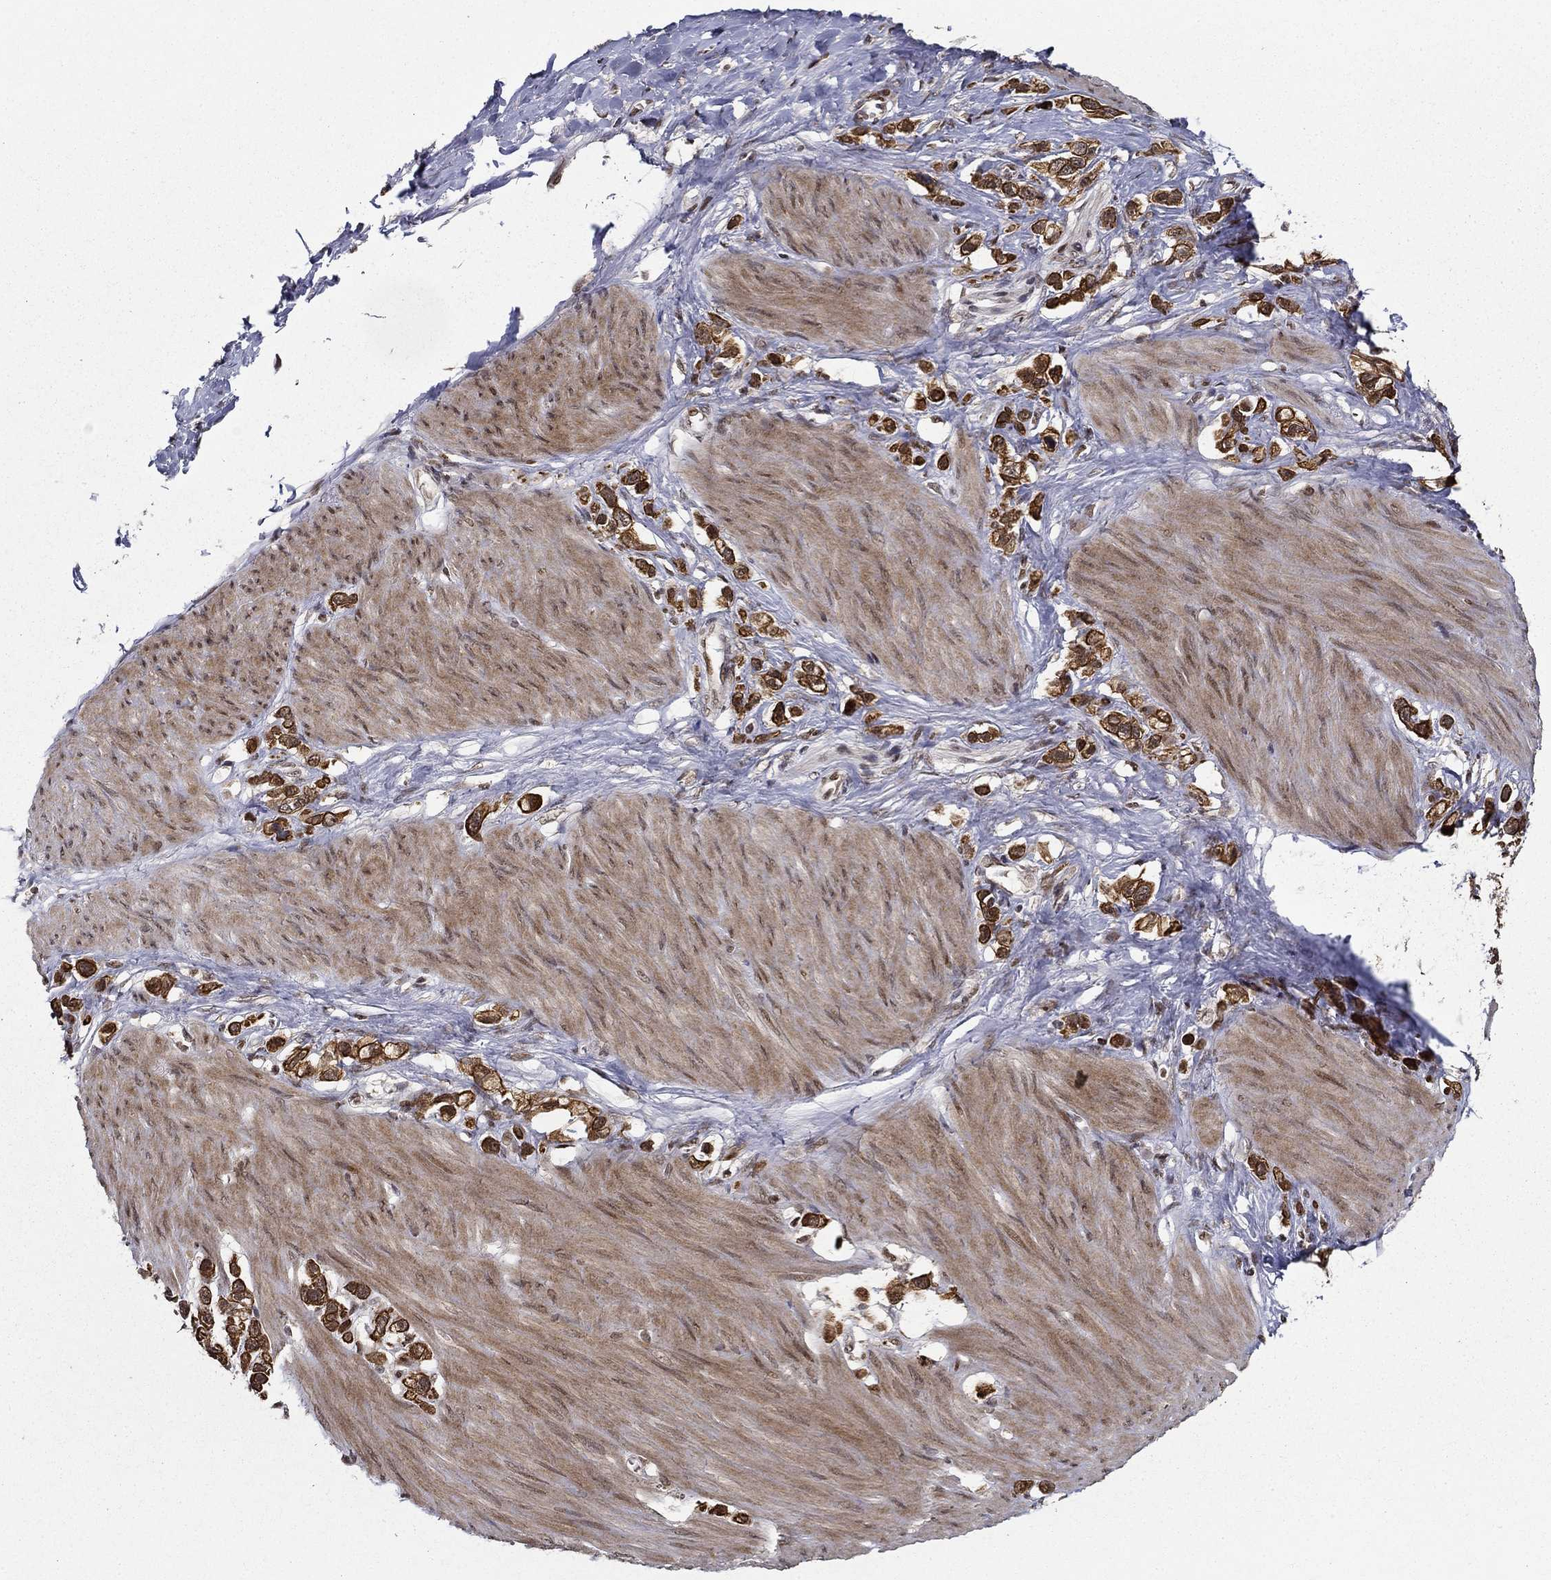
{"staining": {"intensity": "strong", "quantity": ">75%", "location": "cytoplasmic/membranous,nuclear"}, "tissue": "stomach cancer", "cell_type": "Tumor cells", "image_type": "cancer", "snomed": [{"axis": "morphology", "description": "Normal tissue, NOS"}, {"axis": "morphology", "description": "Adenocarcinoma, NOS"}, {"axis": "morphology", "description": "Adenocarcinoma, High grade"}, {"axis": "topography", "description": "Stomach, upper"}, {"axis": "topography", "description": "Stomach"}], "caption": "An immunohistochemistry (IHC) image of tumor tissue is shown. Protein staining in brown highlights strong cytoplasmic/membranous and nuclear positivity in stomach cancer (adenocarcinoma) within tumor cells.", "gene": "CDCA7L", "patient": {"sex": "female", "age": 65}}